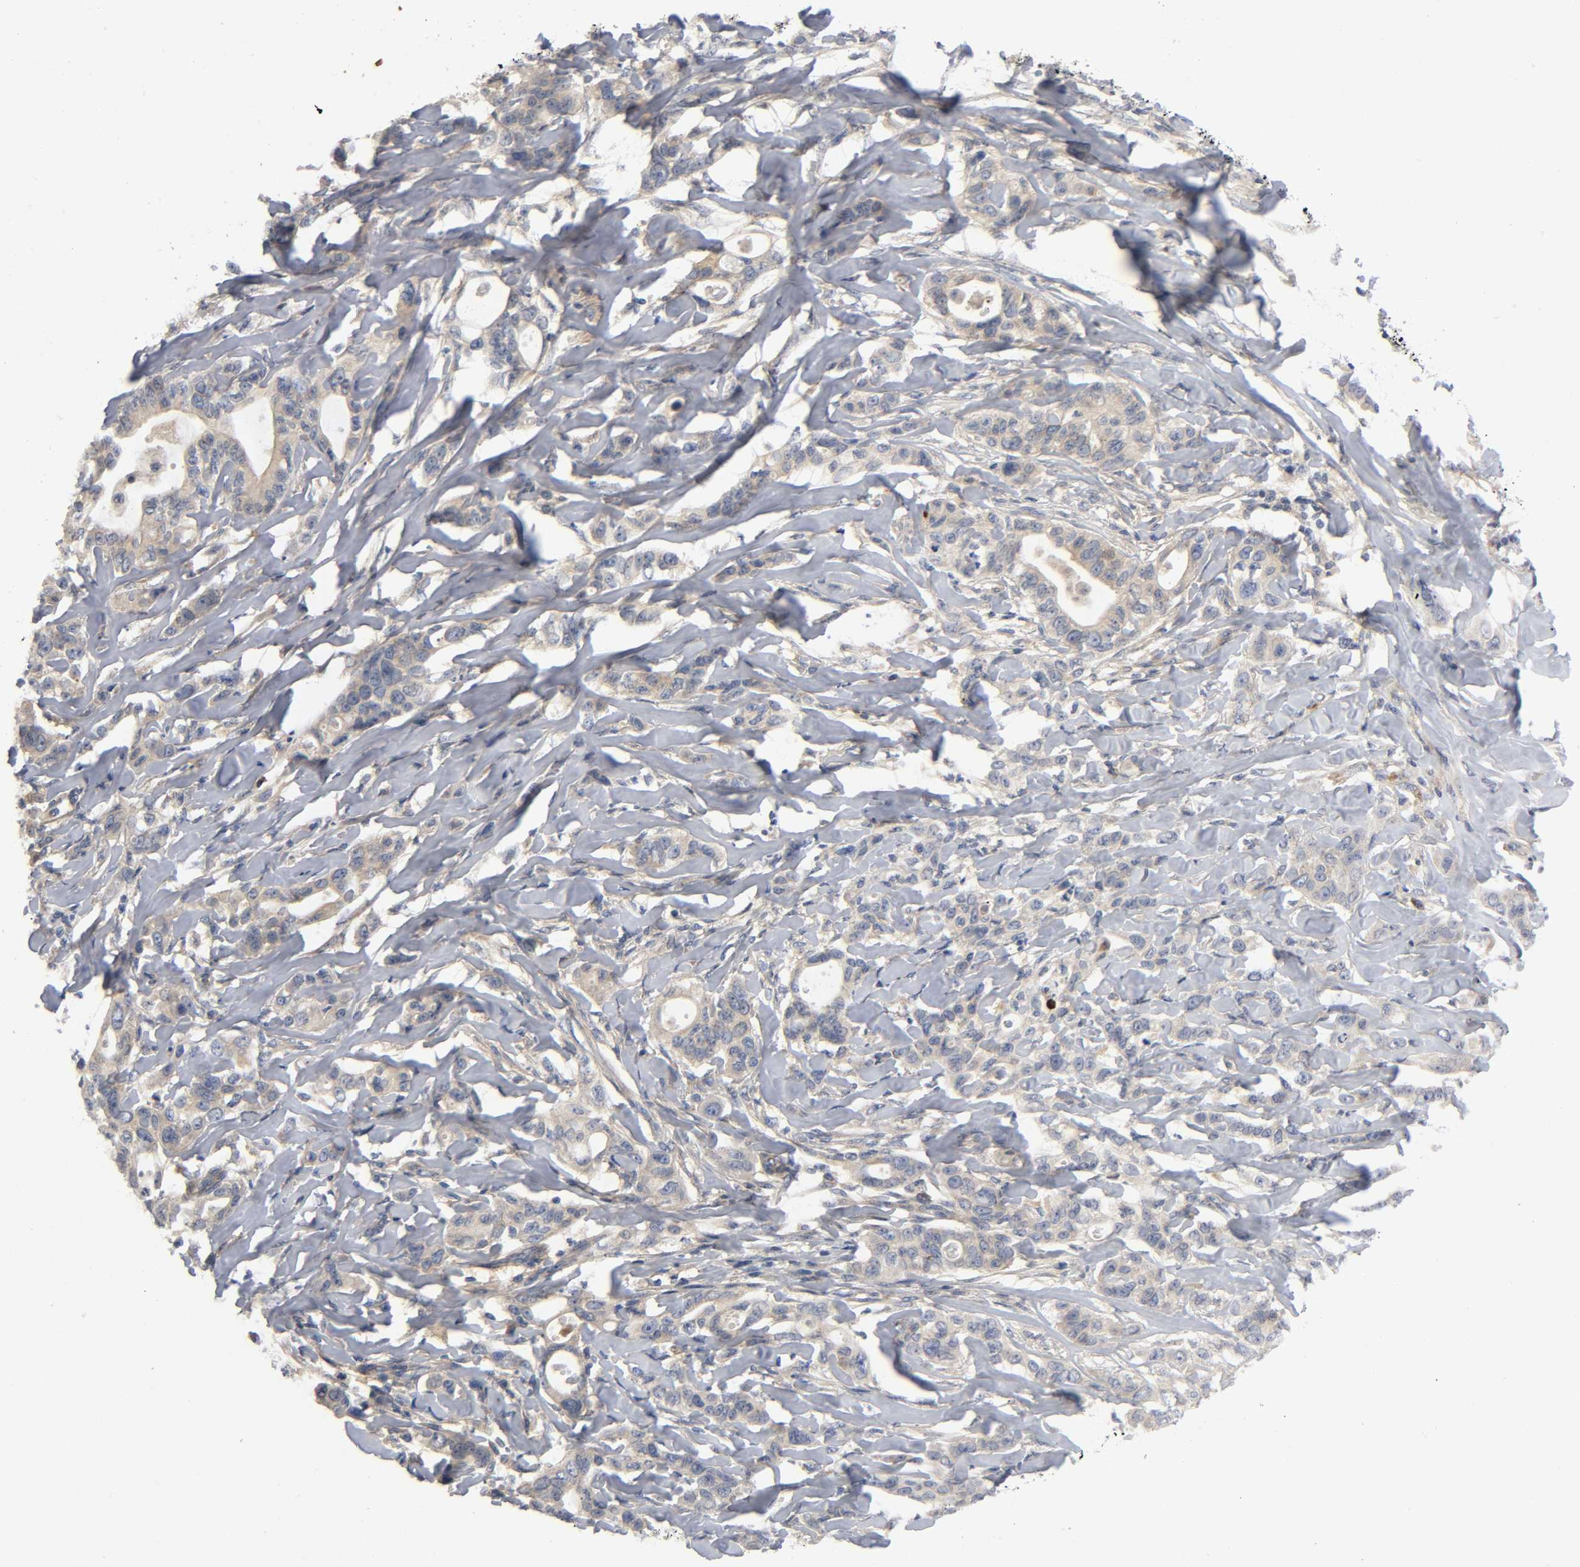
{"staining": {"intensity": "weak", "quantity": ">75%", "location": "cytoplasmic/membranous"}, "tissue": "liver cancer", "cell_type": "Tumor cells", "image_type": "cancer", "snomed": [{"axis": "morphology", "description": "Cholangiocarcinoma"}, {"axis": "topography", "description": "Liver"}], "caption": "An image of cholangiocarcinoma (liver) stained for a protein displays weak cytoplasmic/membranous brown staining in tumor cells. (brown staining indicates protein expression, while blue staining denotes nuclei).", "gene": "HDAC6", "patient": {"sex": "female", "age": 67}}